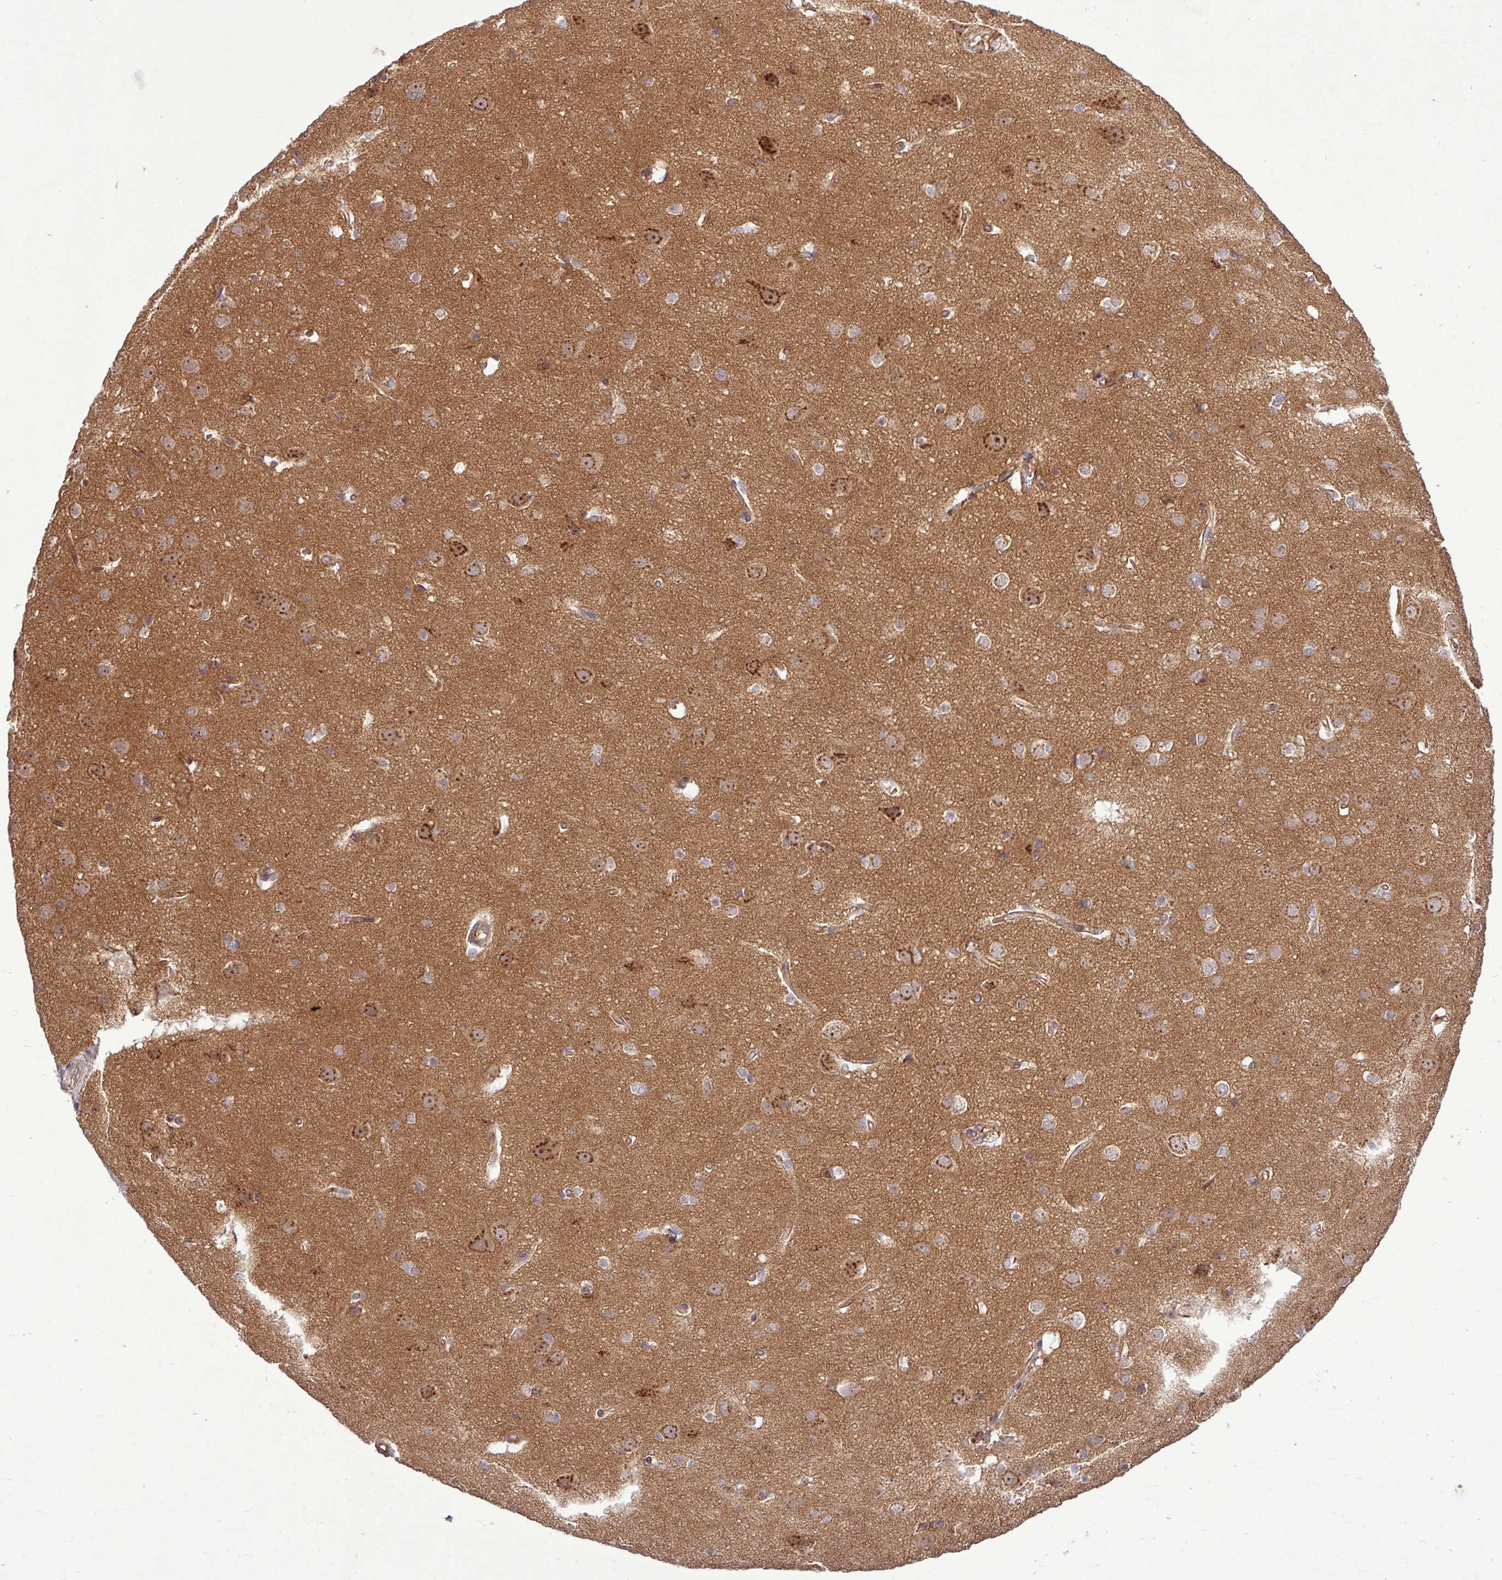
{"staining": {"intensity": "moderate", "quantity": "<25%", "location": "cytoplasmic/membranous"}, "tissue": "cerebral cortex", "cell_type": "Endothelial cells", "image_type": "normal", "snomed": [{"axis": "morphology", "description": "Normal tissue, NOS"}, {"axis": "topography", "description": "Cerebral cortex"}], "caption": "Immunohistochemistry micrograph of unremarkable cerebral cortex stained for a protein (brown), which displays low levels of moderate cytoplasmic/membranous staining in approximately <25% of endothelial cells.", "gene": "PCDH1", "patient": {"sex": "male", "age": 37}}